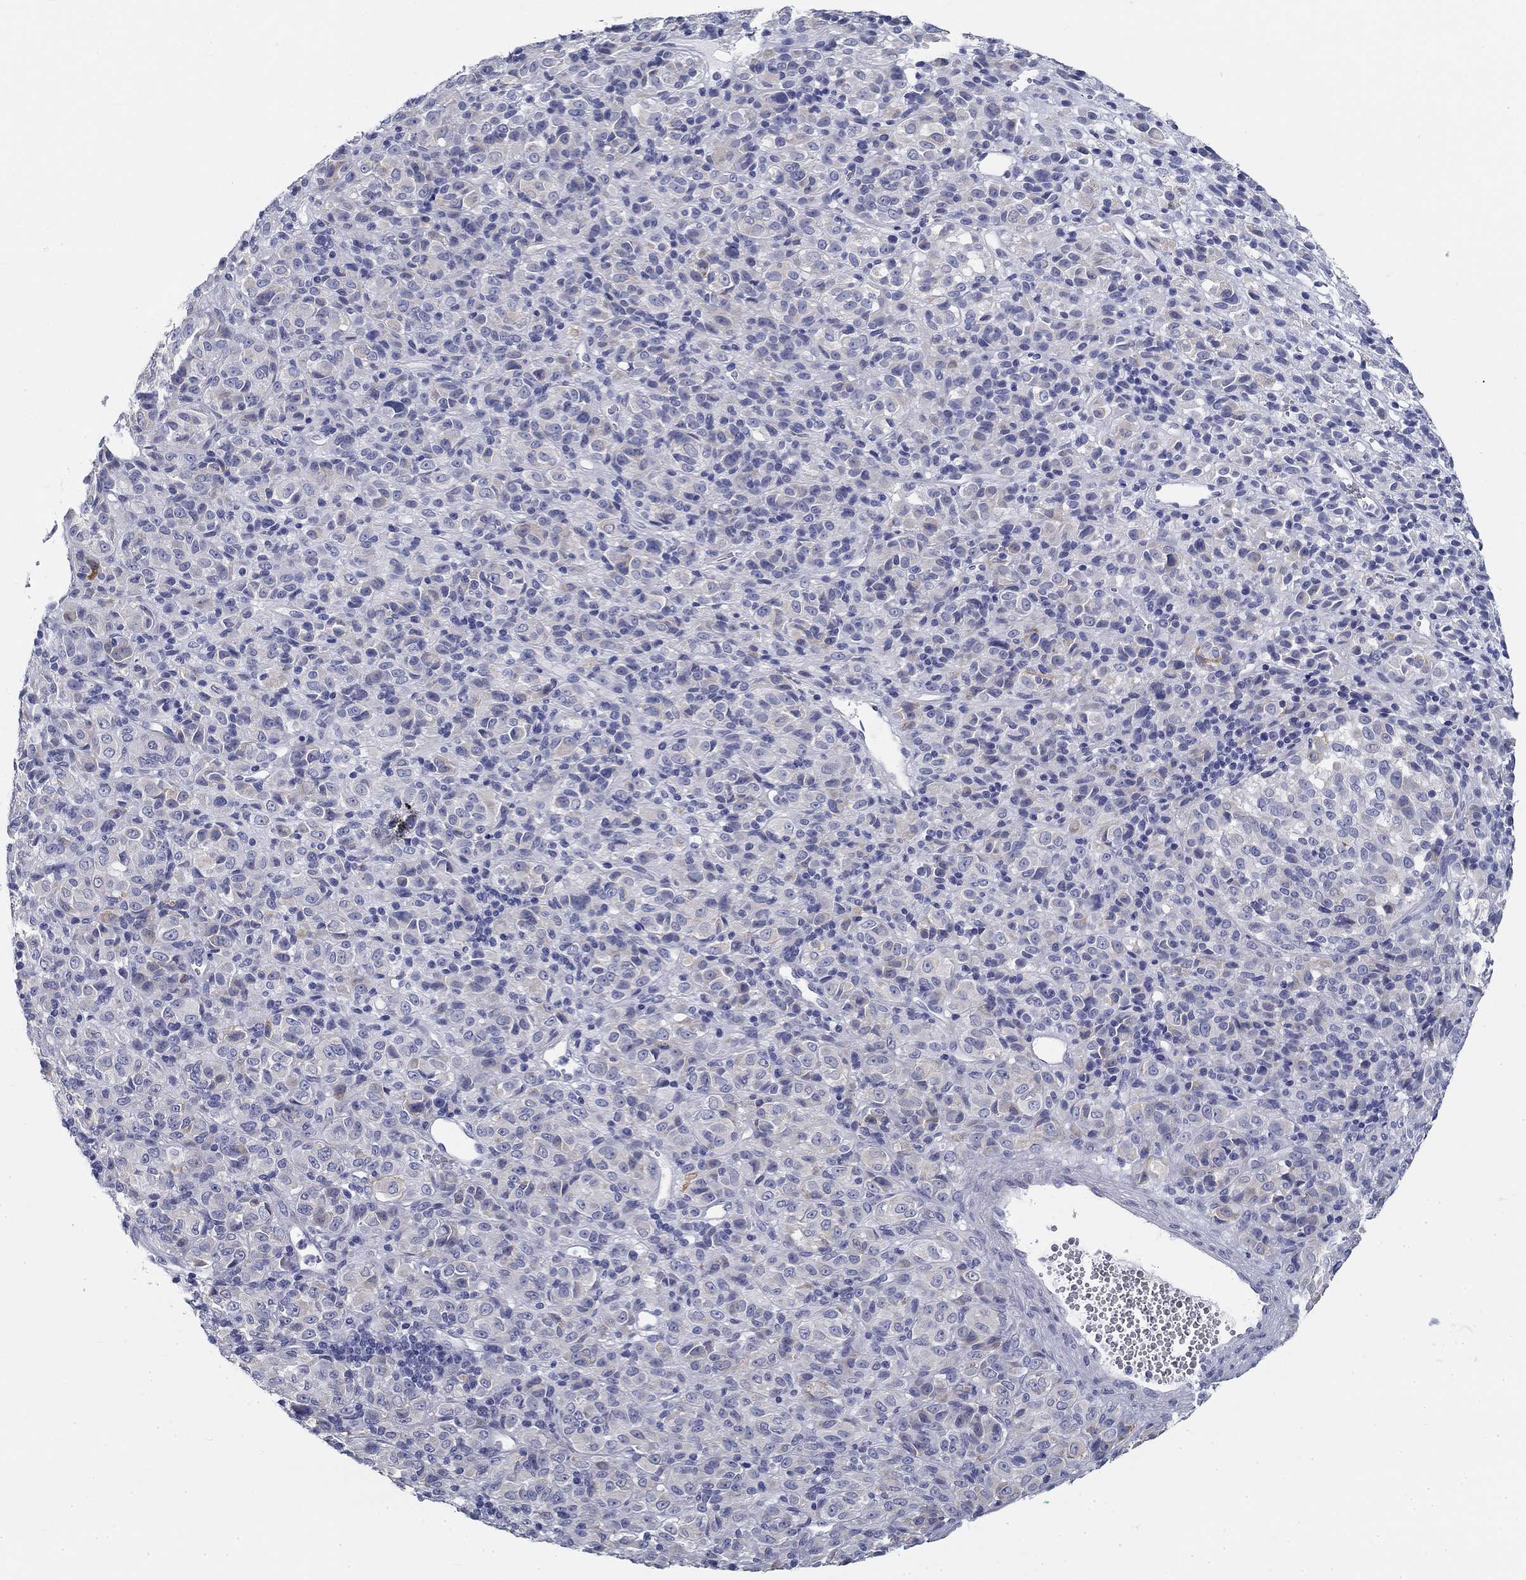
{"staining": {"intensity": "negative", "quantity": "none", "location": "none"}, "tissue": "melanoma", "cell_type": "Tumor cells", "image_type": "cancer", "snomed": [{"axis": "morphology", "description": "Malignant melanoma, Metastatic site"}, {"axis": "topography", "description": "Brain"}], "caption": "Immunohistochemistry (IHC) micrograph of human malignant melanoma (metastatic site) stained for a protein (brown), which reveals no expression in tumor cells.", "gene": "GALNTL5", "patient": {"sex": "female", "age": 56}}